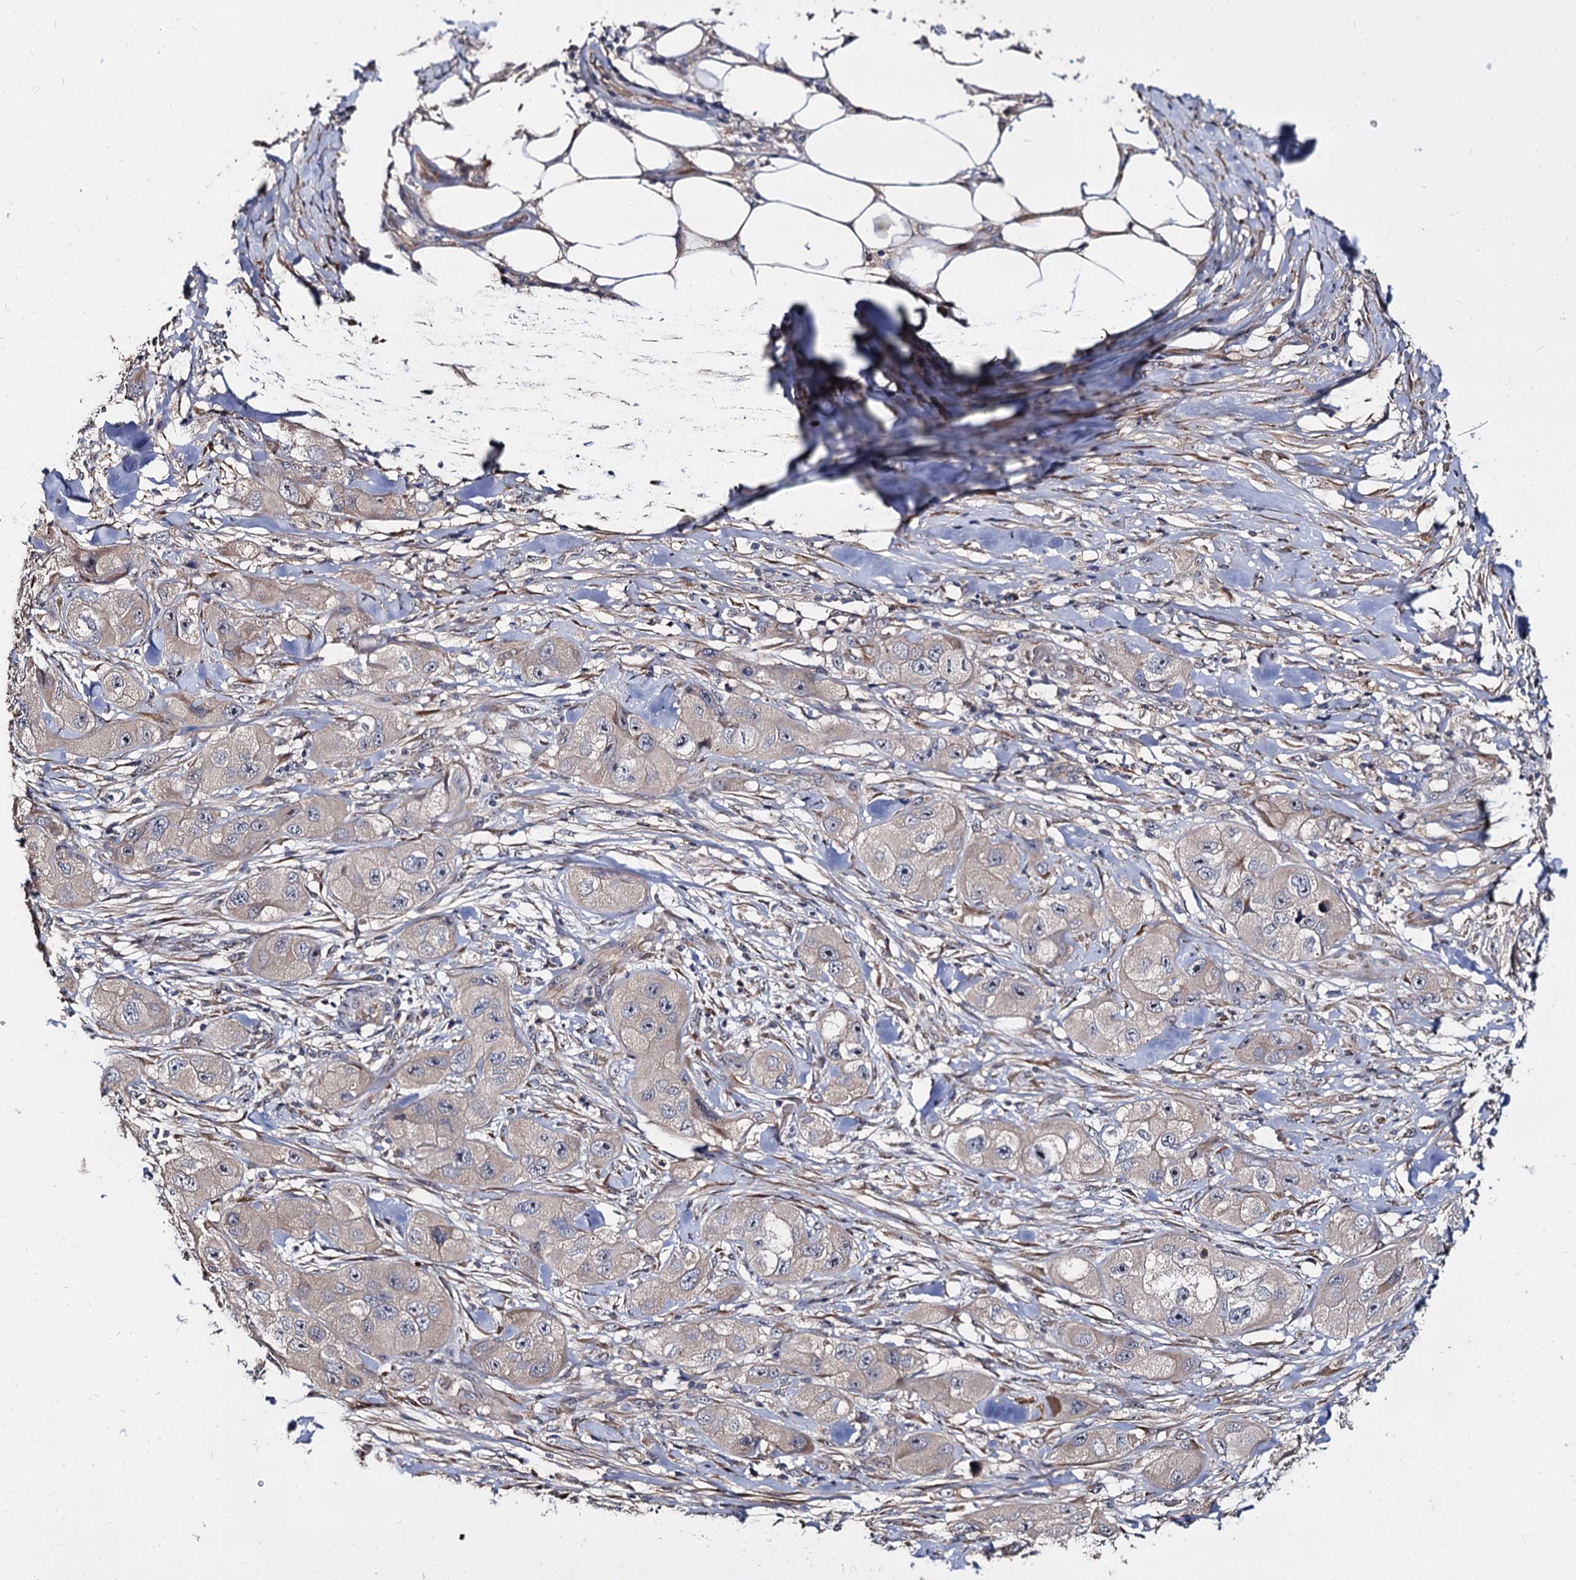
{"staining": {"intensity": "negative", "quantity": "none", "location": "none"}, "tissue": "skin cancer", "cell_type": "Tumor cells", "image_type": "cancer", "snomed": [{"axis": "morphology", "description": "Squamous cell carcinoma, NOS"}, {"axis": "topography", "description": "Skin"}, {"axis": "topography", "description": "Subcutis"}], "caption": "Immunohistochemistry (IHC) histopathology image of skin cancer stained for a protein (brown), which demonstrates no positivity in tumor cells.", "gene": "WWC3", "patient": {"sex": "male", "age": 73}}